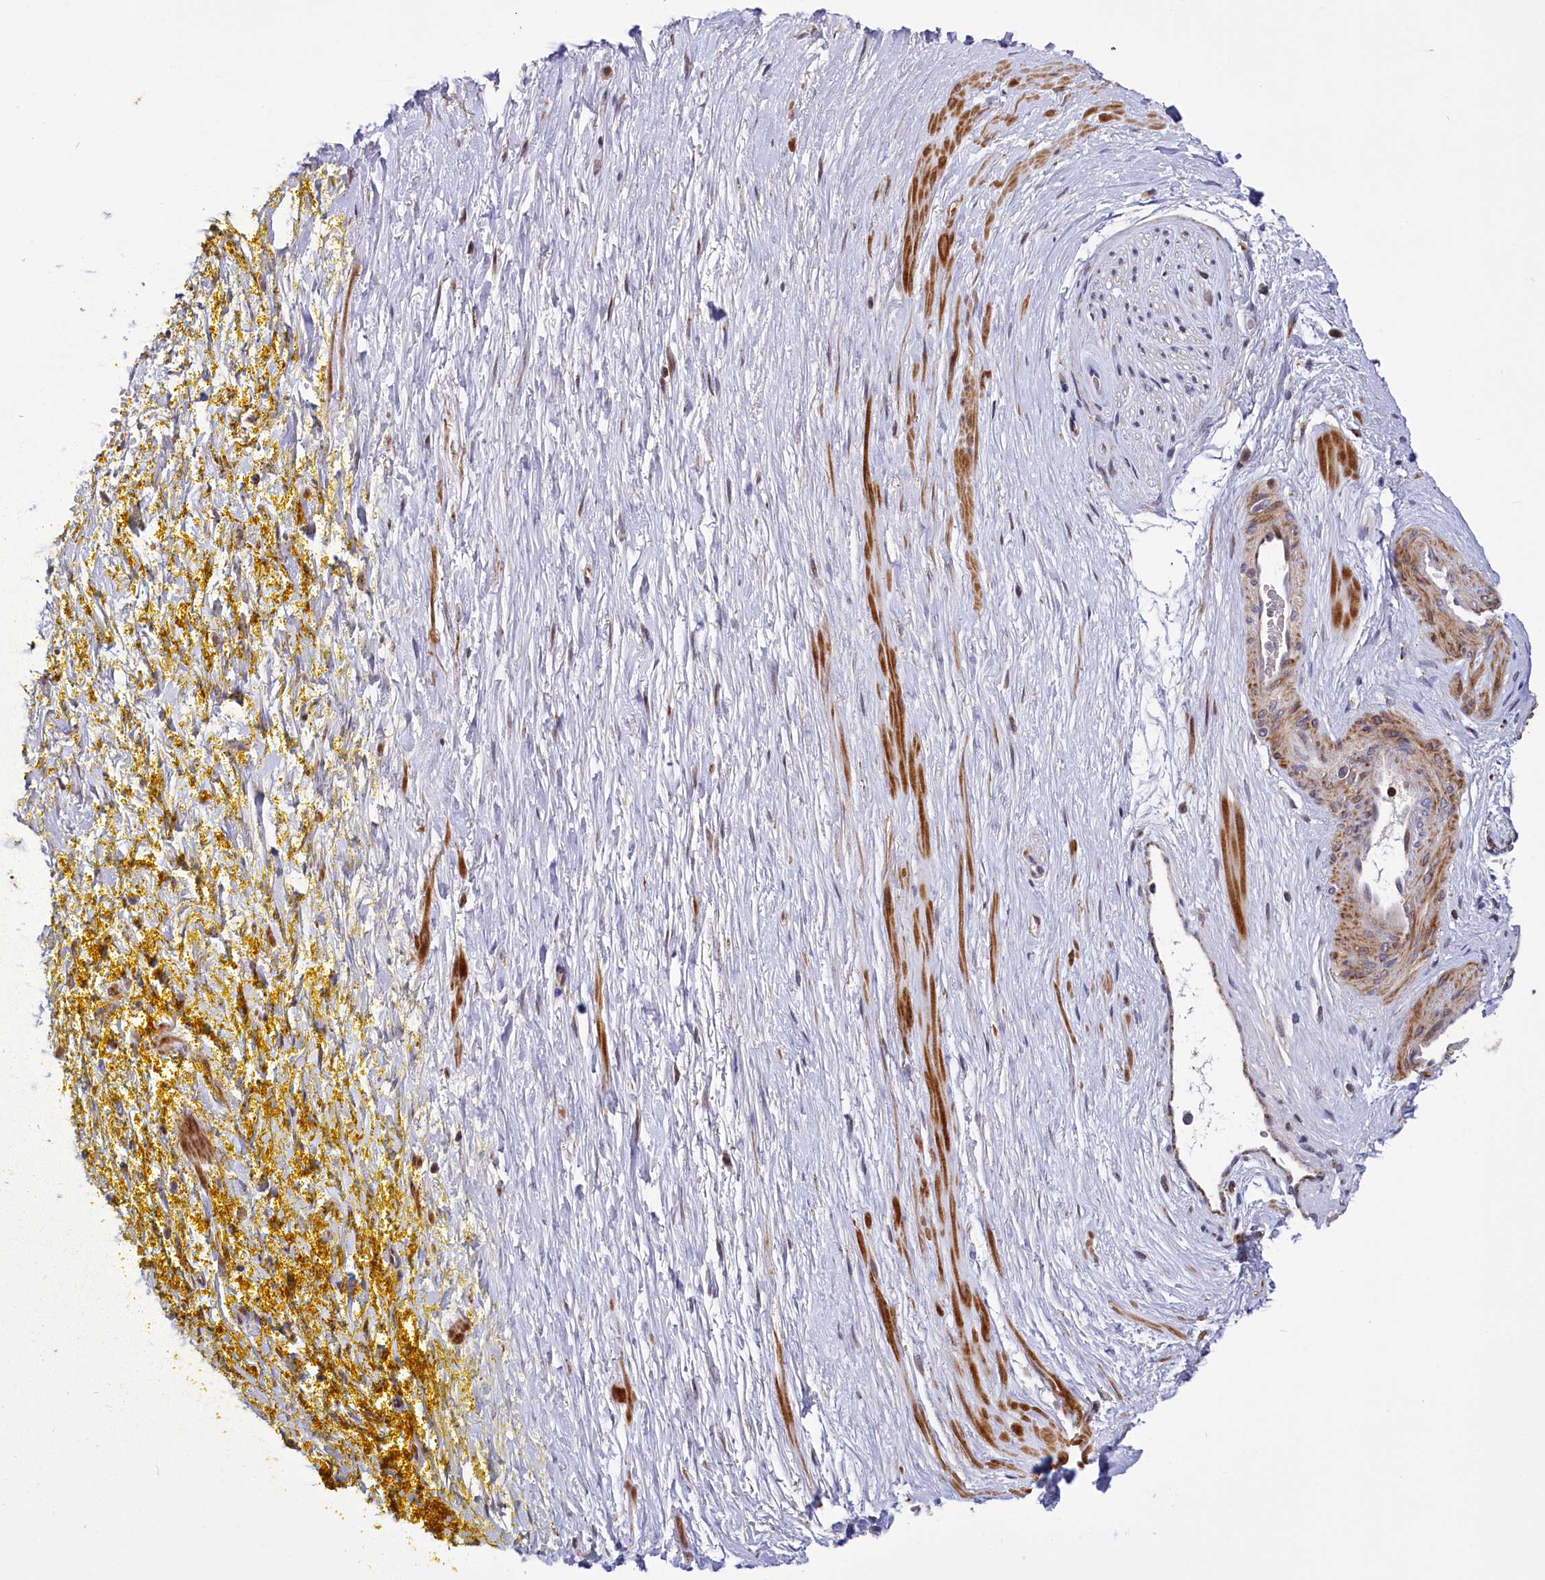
{"staining": {"intensity": "negative", "quantity": "none", "location": "none"}, "tissue": "adipose tissue", "cell_type": "Adipocytes", "image_type": "normal", "snomed": [{"axis": "morphology", "description": "Normal tissue, NOS"}, {"axis": "morphology", "description": "Adenocarcinoma, Low grade"}, {"axis": "topography", "description": "Prostate"}, {"axis": "topography", "description": "Peripheral nerve tissue"}], "caption": "DAB (3,3'-diaminobenzidine) immunohistochemical staining of unremarkable adipose tissue reveals no significant staining in adipocytes. (DAB immunohistochemistry visualized using brightfield microscopy, high magnification).", "gene": "DYNC2H1", "patient": {"sex": "male", "age": 63}}